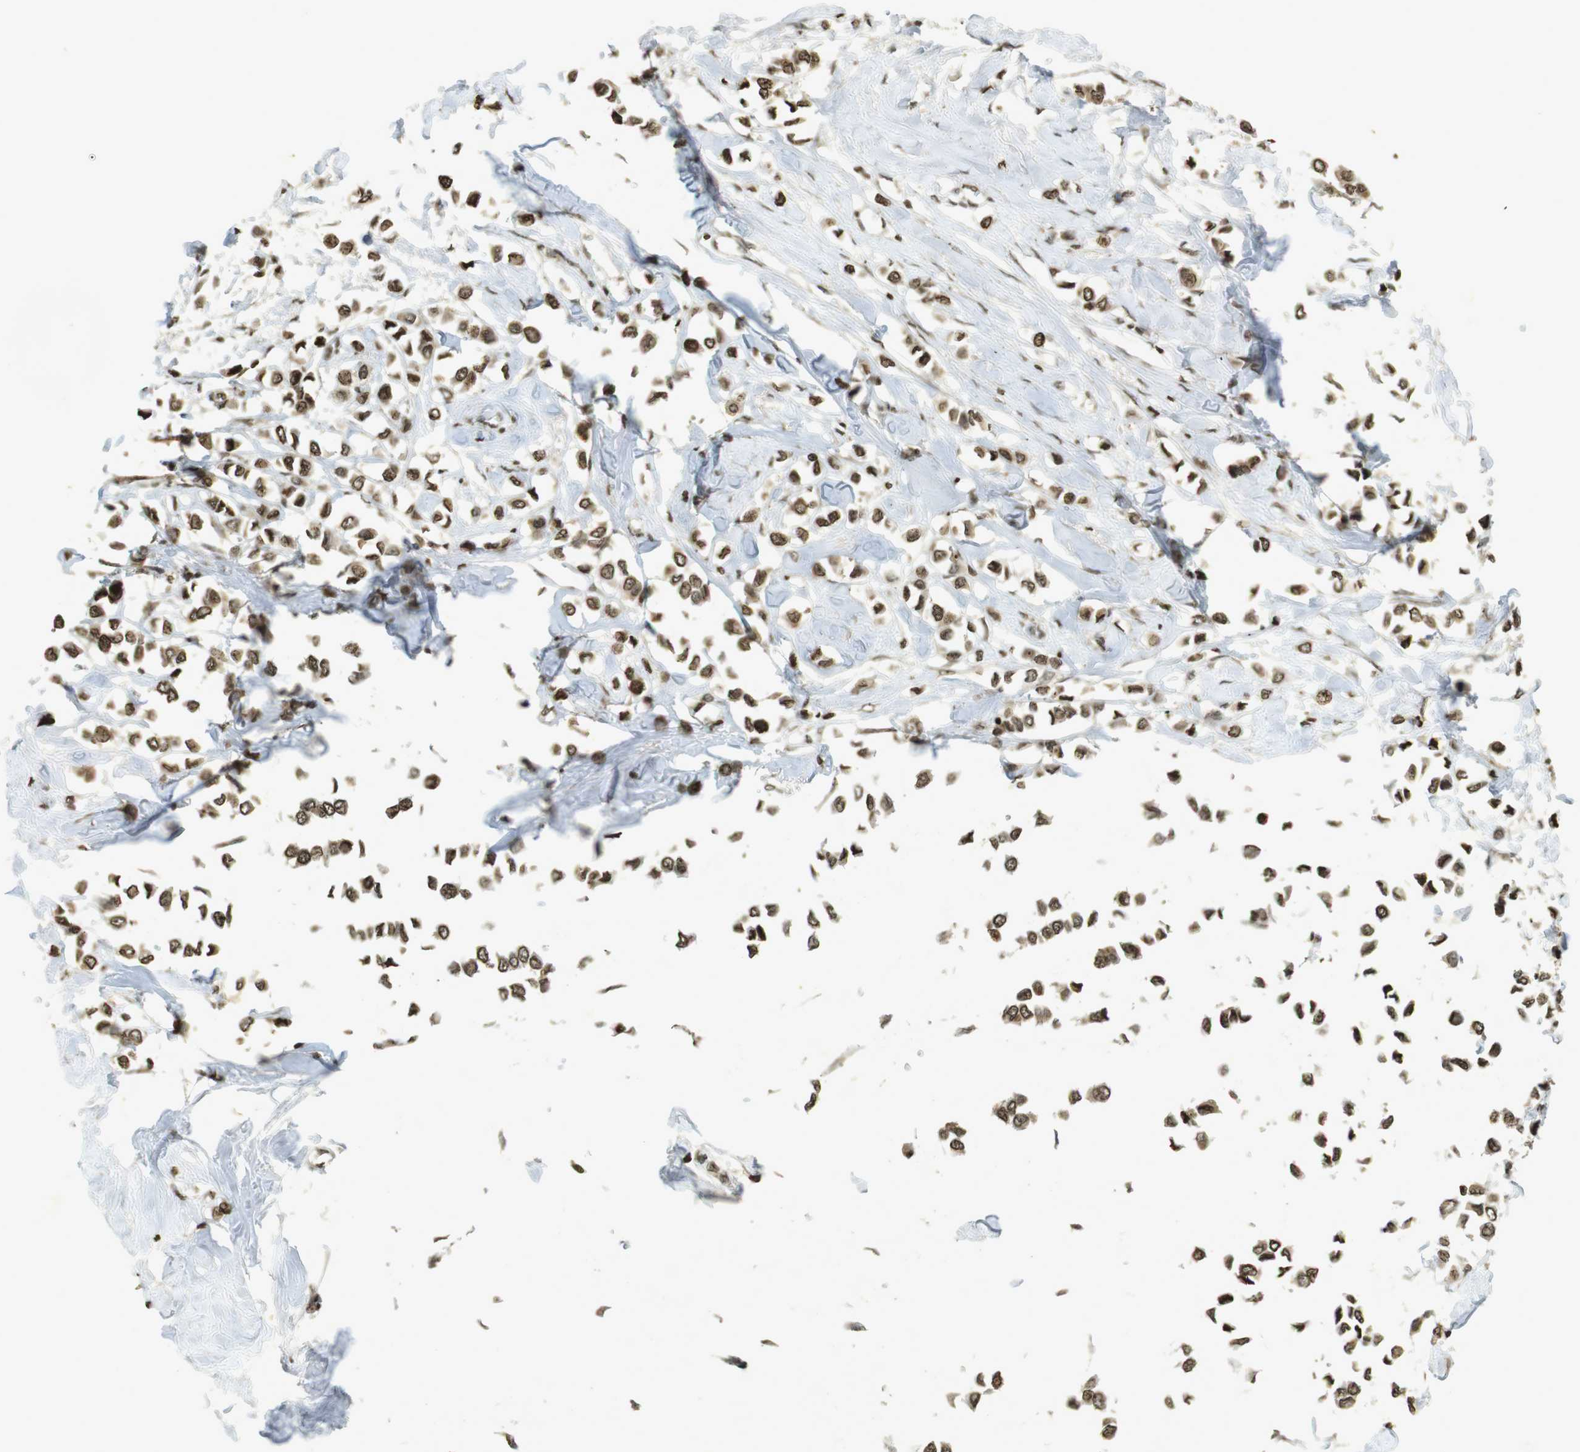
{"staining": {"intensity": "moderate", "quantity": ">75%", "location": "nuclear"}, "tissue": "breast cancer", "cell_type": "Tumor cells", "image_type": "cancer", "snomed": [{"axis": "morphology", "description": "Lobular carcinoma"}, {"axis": "topography", "description": "Breast"}], "caption": "A brown stain highlights moderate nuclear expression of a protein in human breast lobular carcinoma tumor cells.", "gene": "ORC4", "patient": {"sex": "female", "age": 51}}